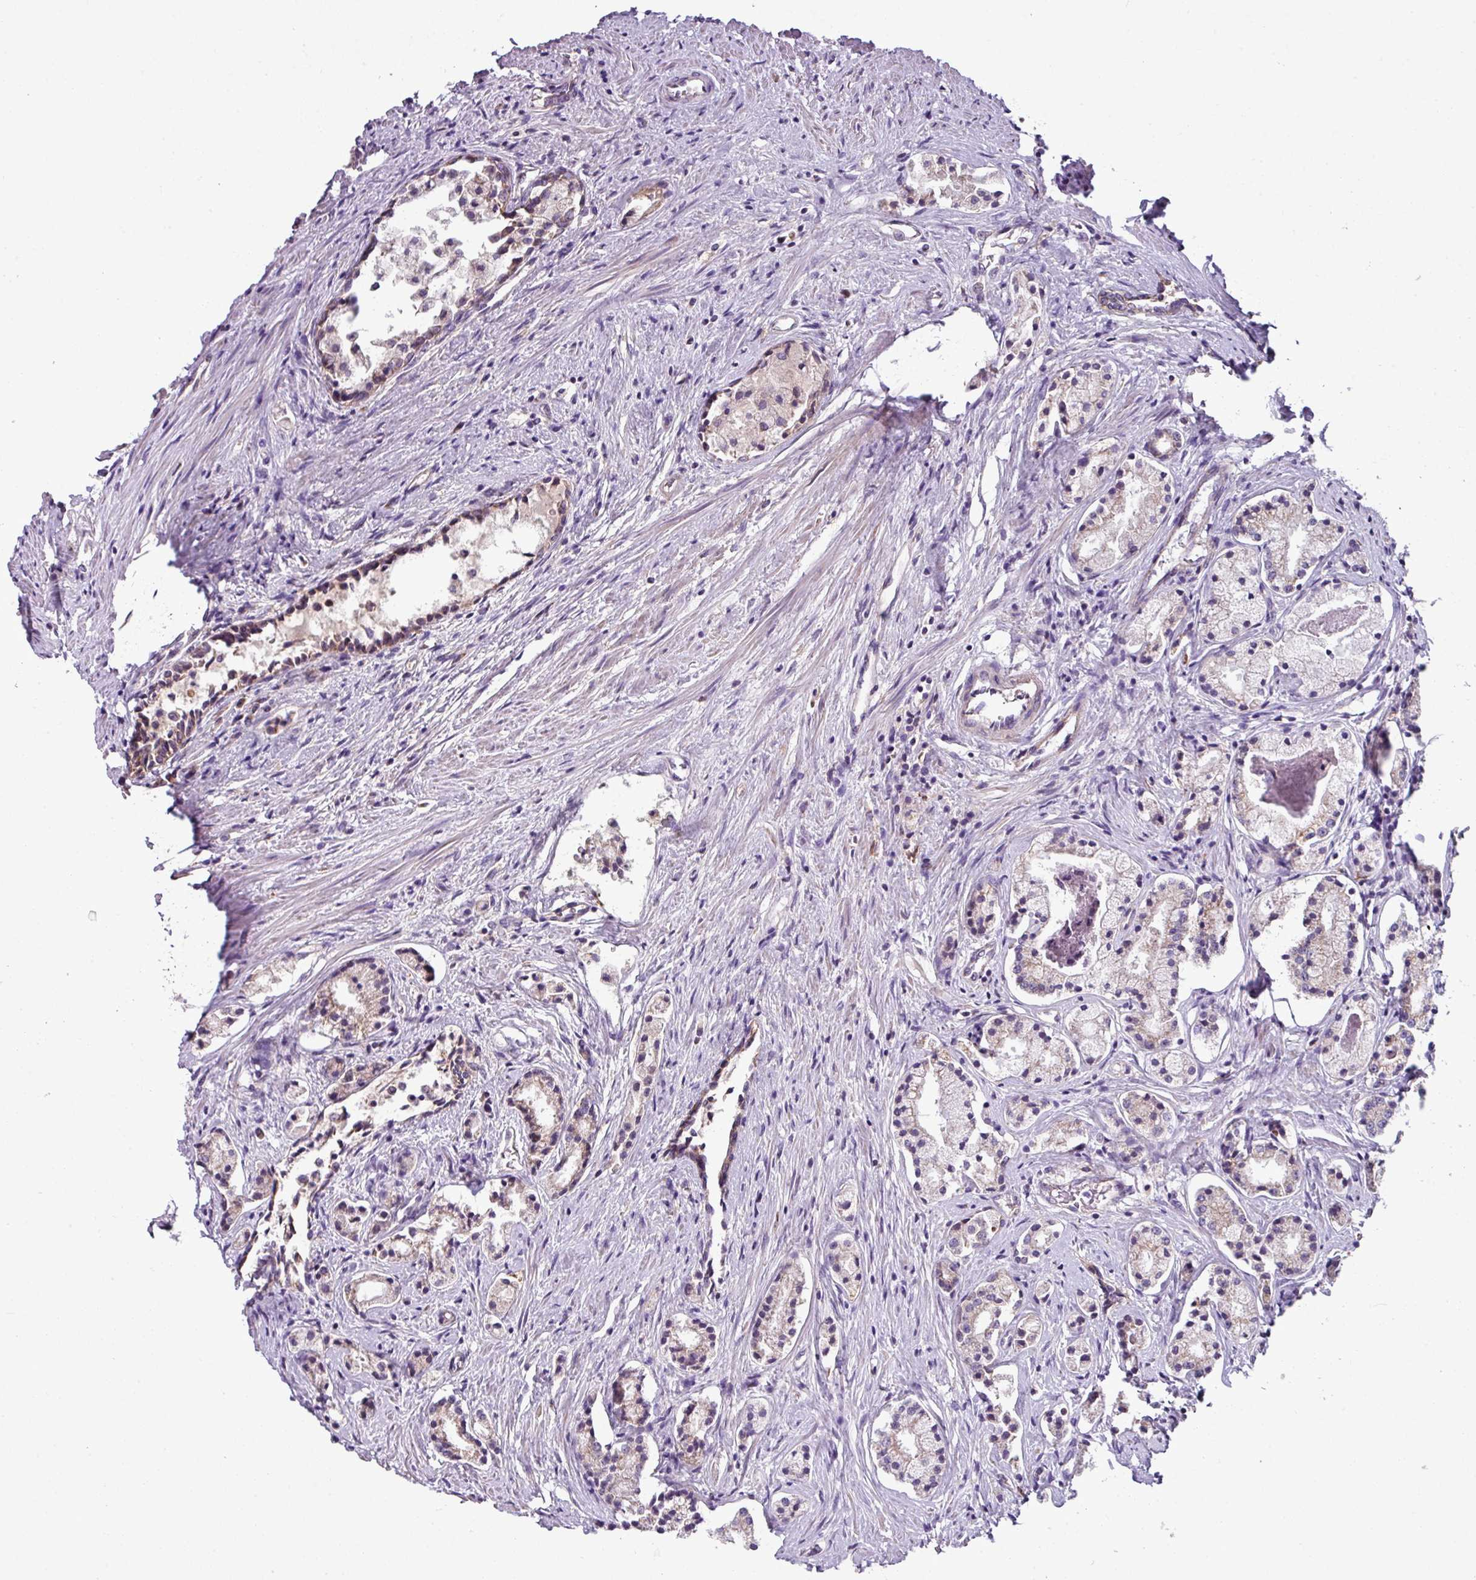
{"staining": {"intensity": "weak", "quantity": "<25%", "location": "cytoplasmic/membranous"}, "tissue": "prostate cancer", "cell_type": "Tumor cells", "image_type": "cancer", "snomed": [{"axis": "morphology", "description": "Adenocarcinoma, High grade"}, {"axis": "topography", "description": "Prostate"}], "caption": "Image shows no protein staining in tumor cells of prostate high-grade adenocarcinoma tissue. The staining was performed using DAB to visualize the protein expression in brown, while the nuclei were stained in blue with hematoxylin (Magnification: 20x).", "gene": "LRRC9", "patient": {"sex": "male", "age": 69}}